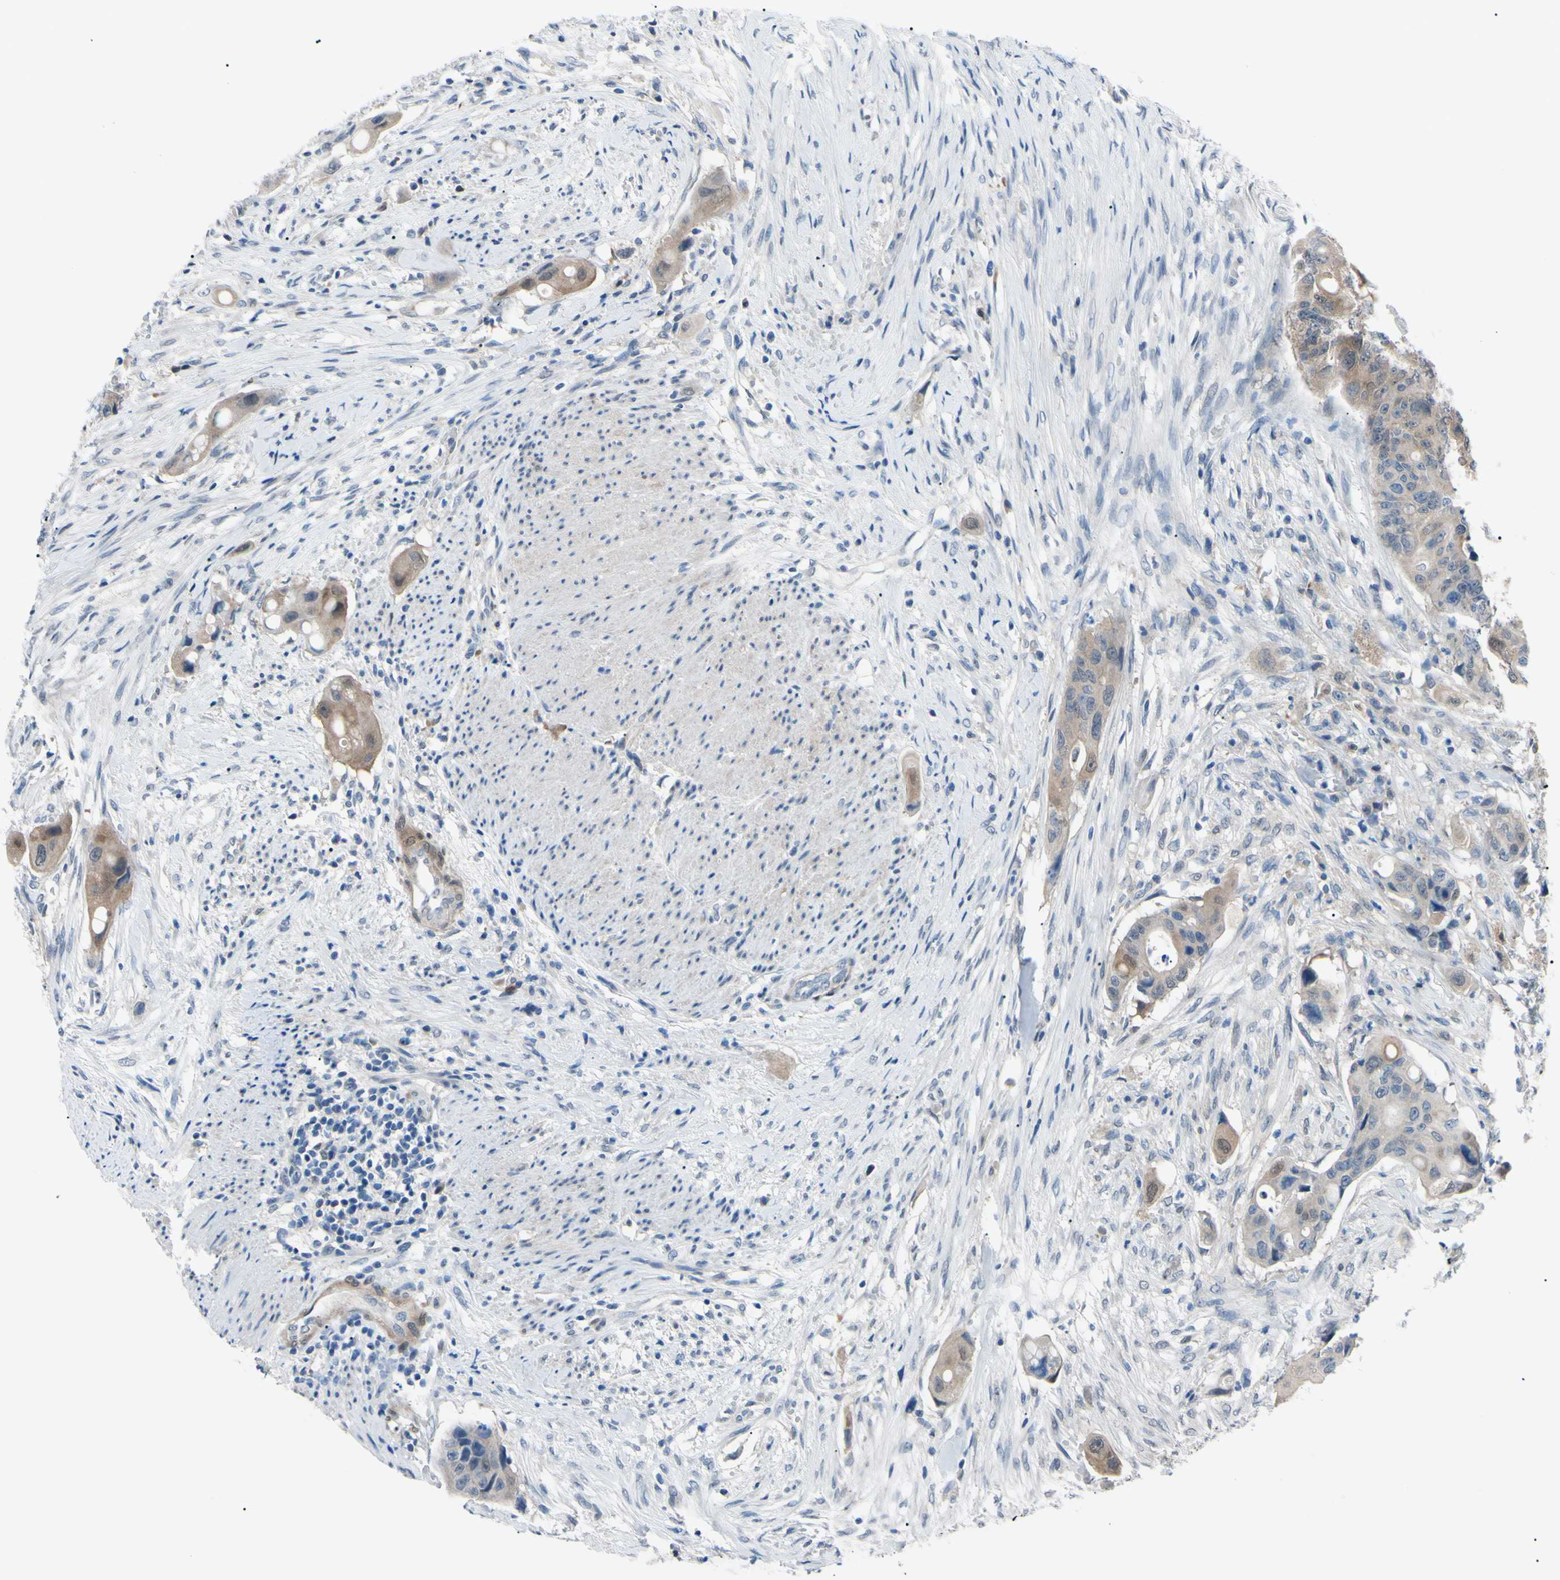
{"staining": {"intensity": "weak", "quantity": ">75%", "location": "cytoplasmic/membranous"}, "tissue": "colorectal cancer", "cell_type": "Tumor cells", "image_type": "cancer", "snomed": [{"axis": "morphology", "description": "Adenocarcinoma, NOS"}, {"axis": "topography", "description": "Colon"}], "caption": "Immunohistochemical staining of colorectal cancer shows low levels of weak cytoplasmic/membranous protein expression in about >75% of tumor cells. (DAB IHC, brown staining for protein, blue staining for nuclei).", "gene": "NOL3", "patient": {"sex": "female", "age": 57}}